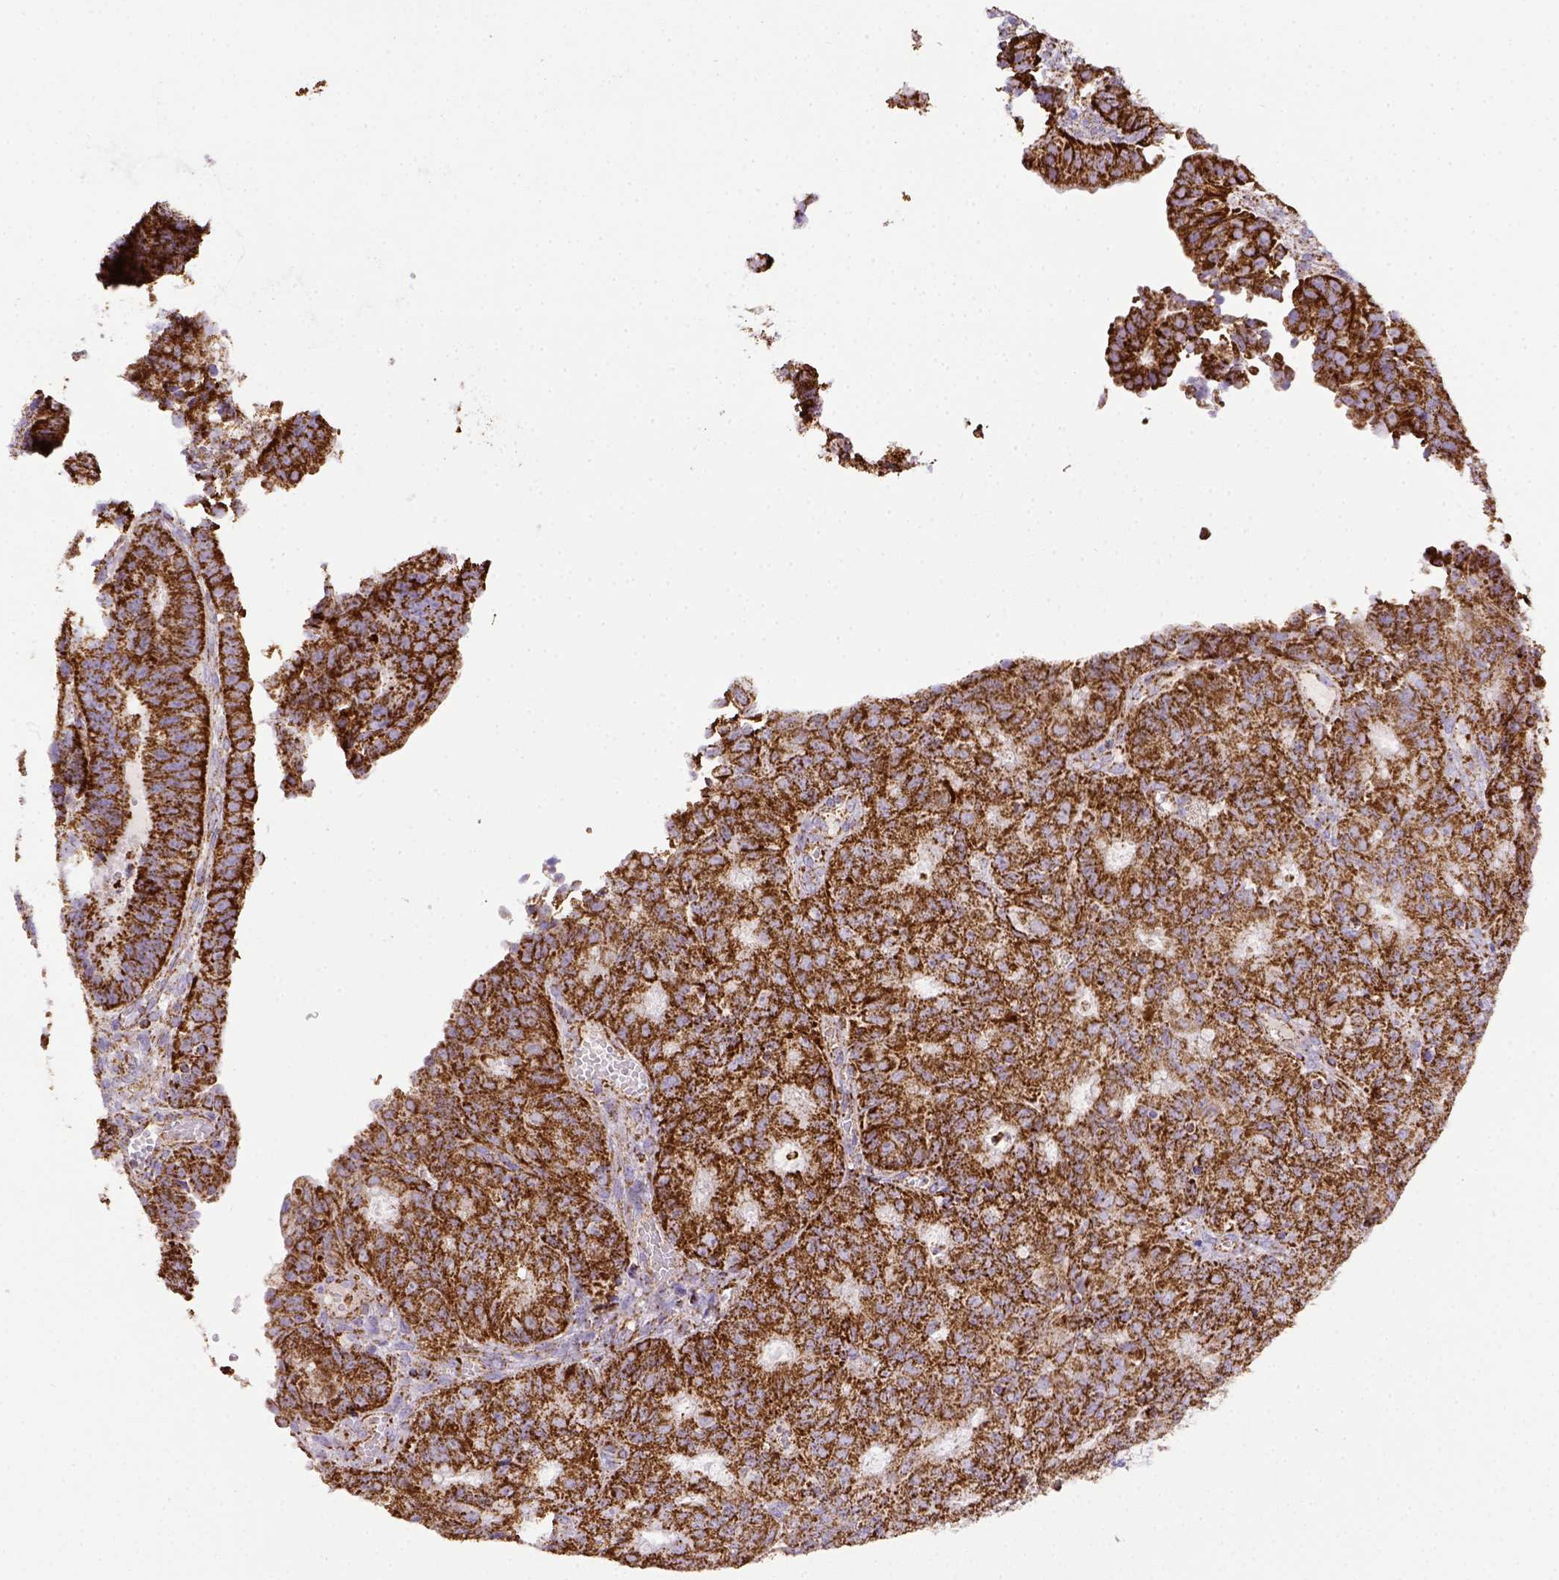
{"staining": {"intensity": "strong", "quantity": ">75%", "location": "cytoplasmic/membranous"}, "tissue": "ovarian cancer", "cell_type": "Tumor cells", "image_type": "cancer", "snomed": [{"axis": "morphology", "description": "Carcinoma, endometroid"}, {"axis": "topography", "description": "Ovary"}], "caption": "Ovarian cancer (endometroid carcinoma) stained for a protein (brown) displays strong cytoplasmic/membranous positive positivity in about >75% of tumor cells.", "gene": "MT-CO1", "patient": {"sex": "female", "age": 42}}